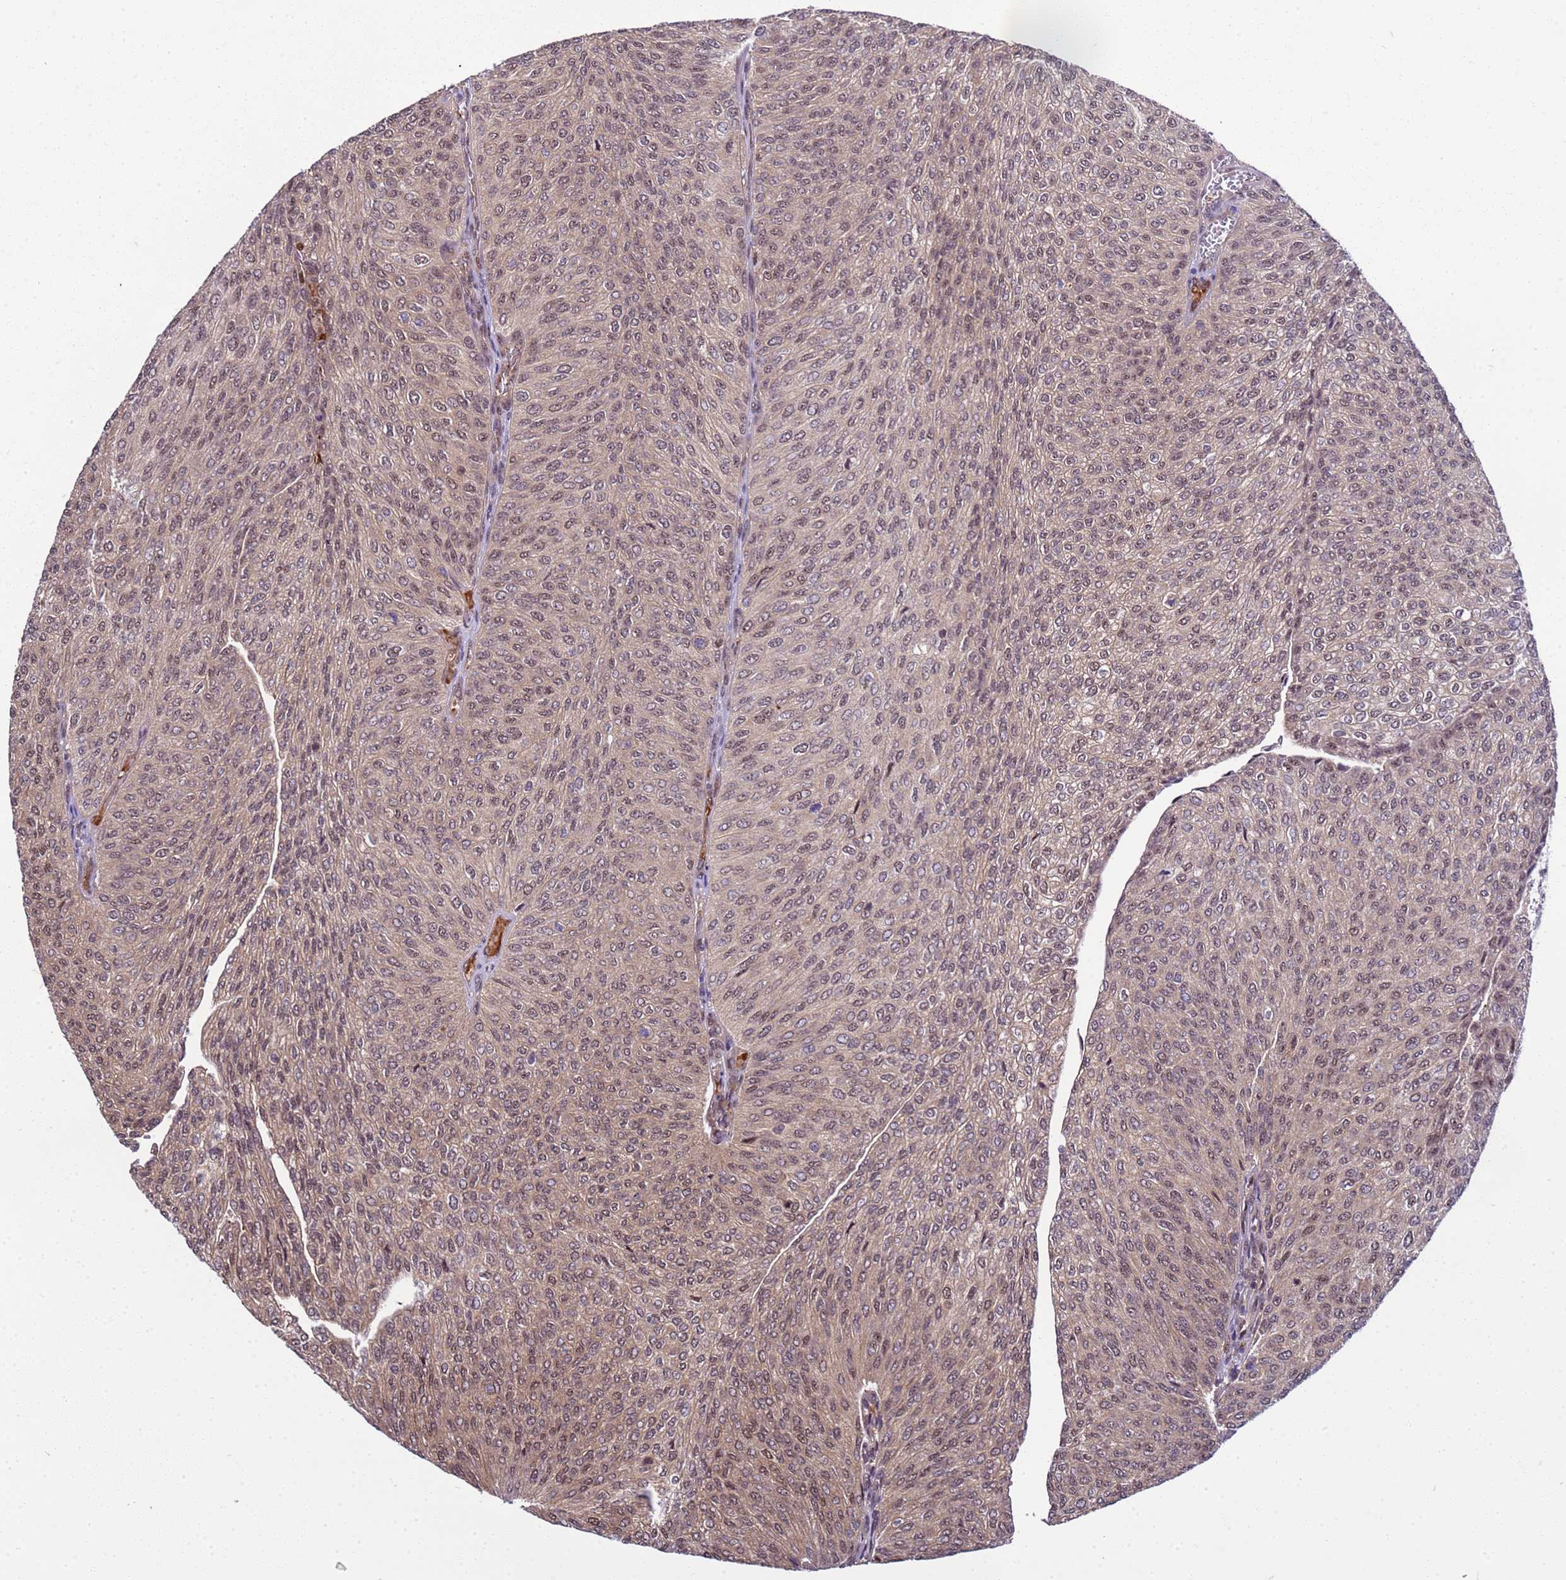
{"staining": {"intensity": "weak", "quantity": ">75%", "location": "nuclear"}, "tissue": "urothelial cancer", "cell_type": "Tumor cells", "image_type": "cancer", "snomed": [{"axis": "morphology", "description": "Urothelial carcinoma, High grade"}, {"axis": "topography", "description": "Urinary bladder"}], "caption": "Urothelial cancer tissue shows weak nuclear staining in about >75% of tumor cells, visualized by immunohistochemistry.", "gene": "GEN1", "patient": {"sex": "female", "age": 79}}